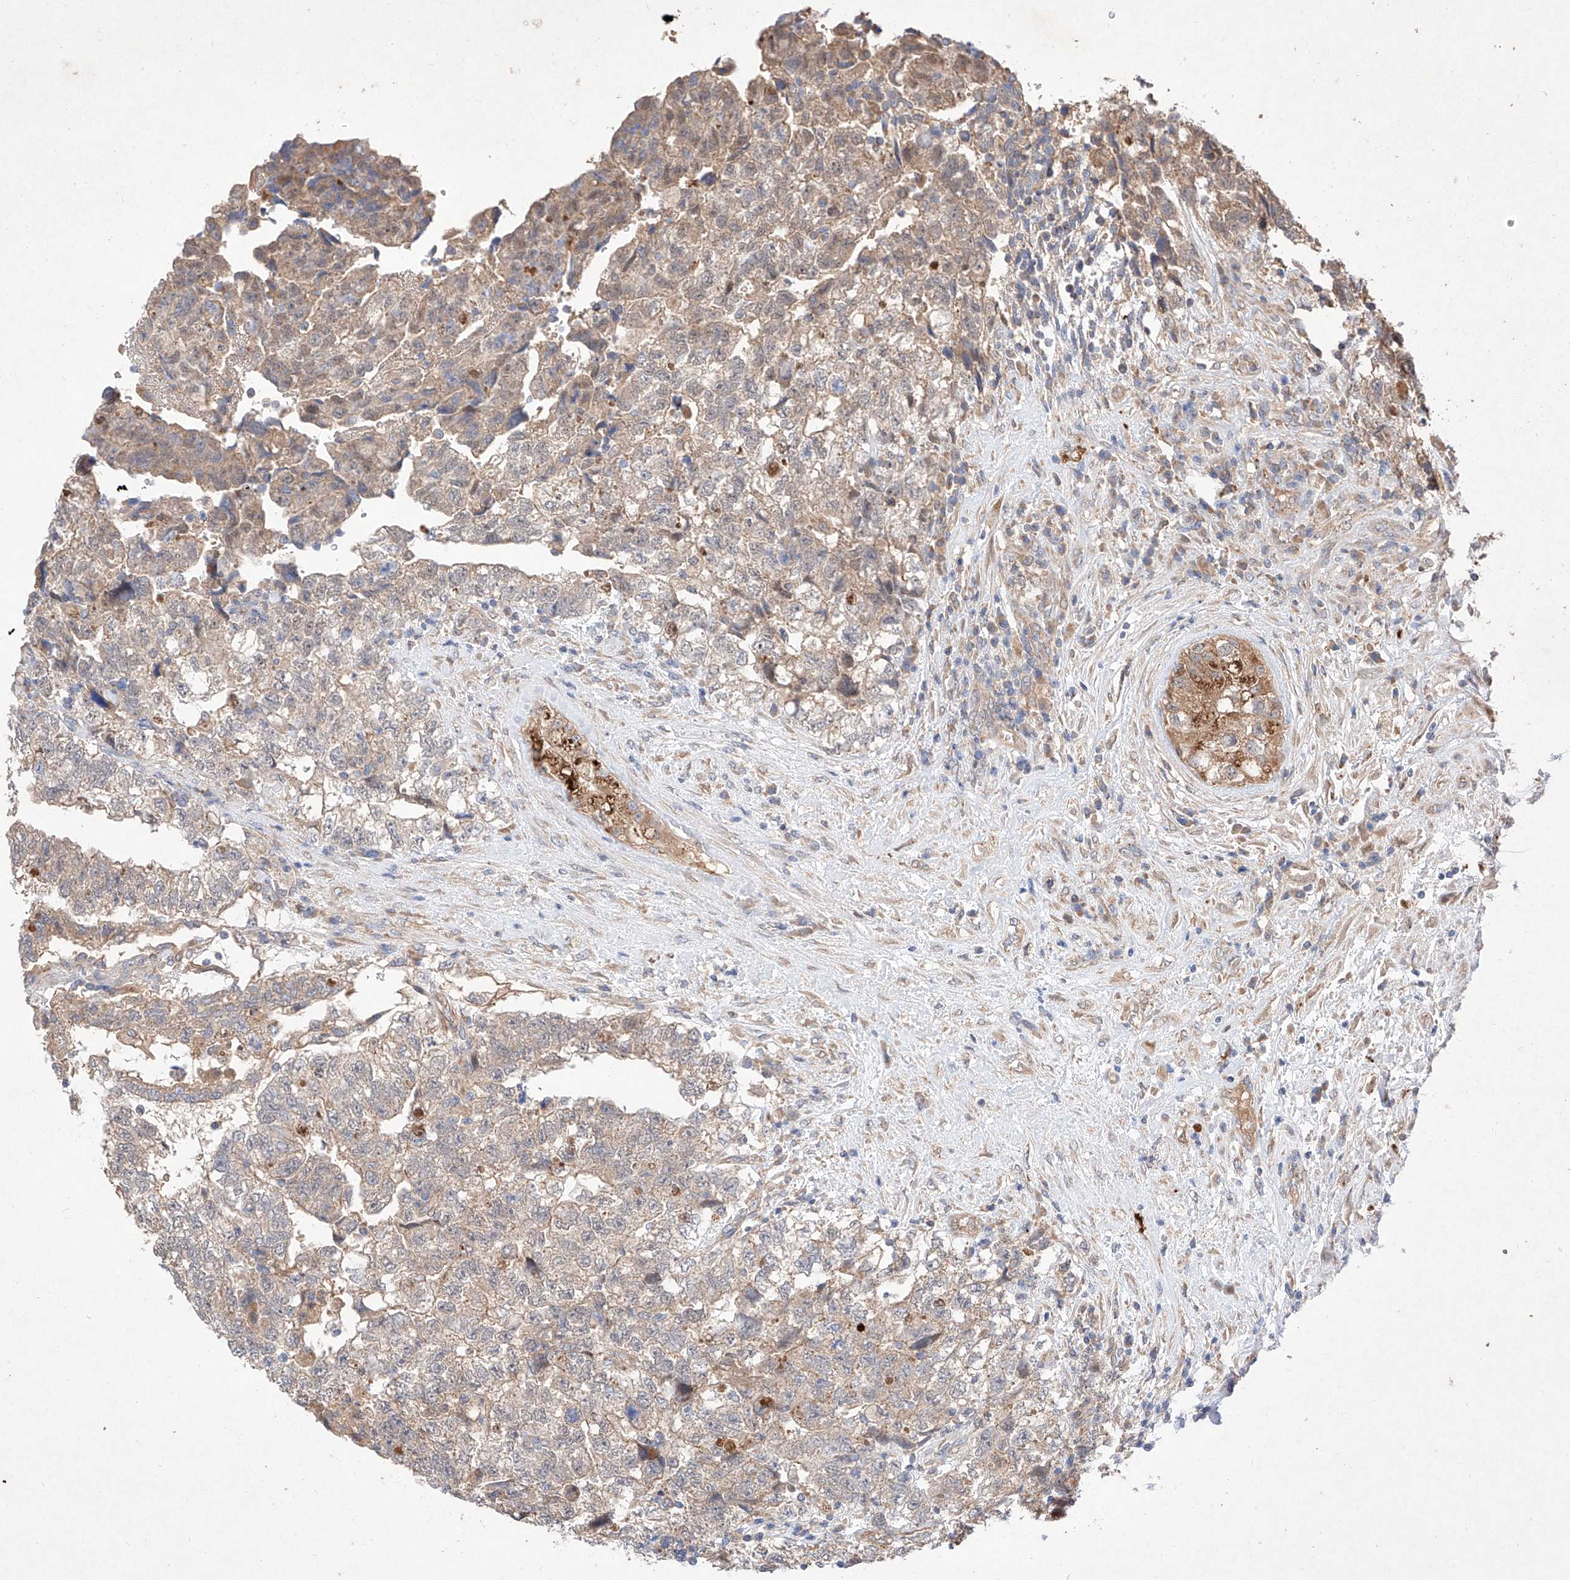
{"staining": {"intensity": "weak", "quantity": "25%-75%", "location": "cytoplasmic/membranous"}, "tissue": "testis cancer", "cell_type": "Tumor cells", "image_type": "cancer", "snomed": [{"axis": "morphology", "description": "Carcinoma, Embryonal, NOS"}, {"axis": "topography", "description": "Testis"}], "caption": "Immunohistochemical staining of human testis cancer (embryonal carcinoma) reveals weak cytoplasmic/membranous protein staining in approximately 25%-75% of tumor cells.", "gene": "C6orf62", "patient": {"sex": "male", "age": 36}}